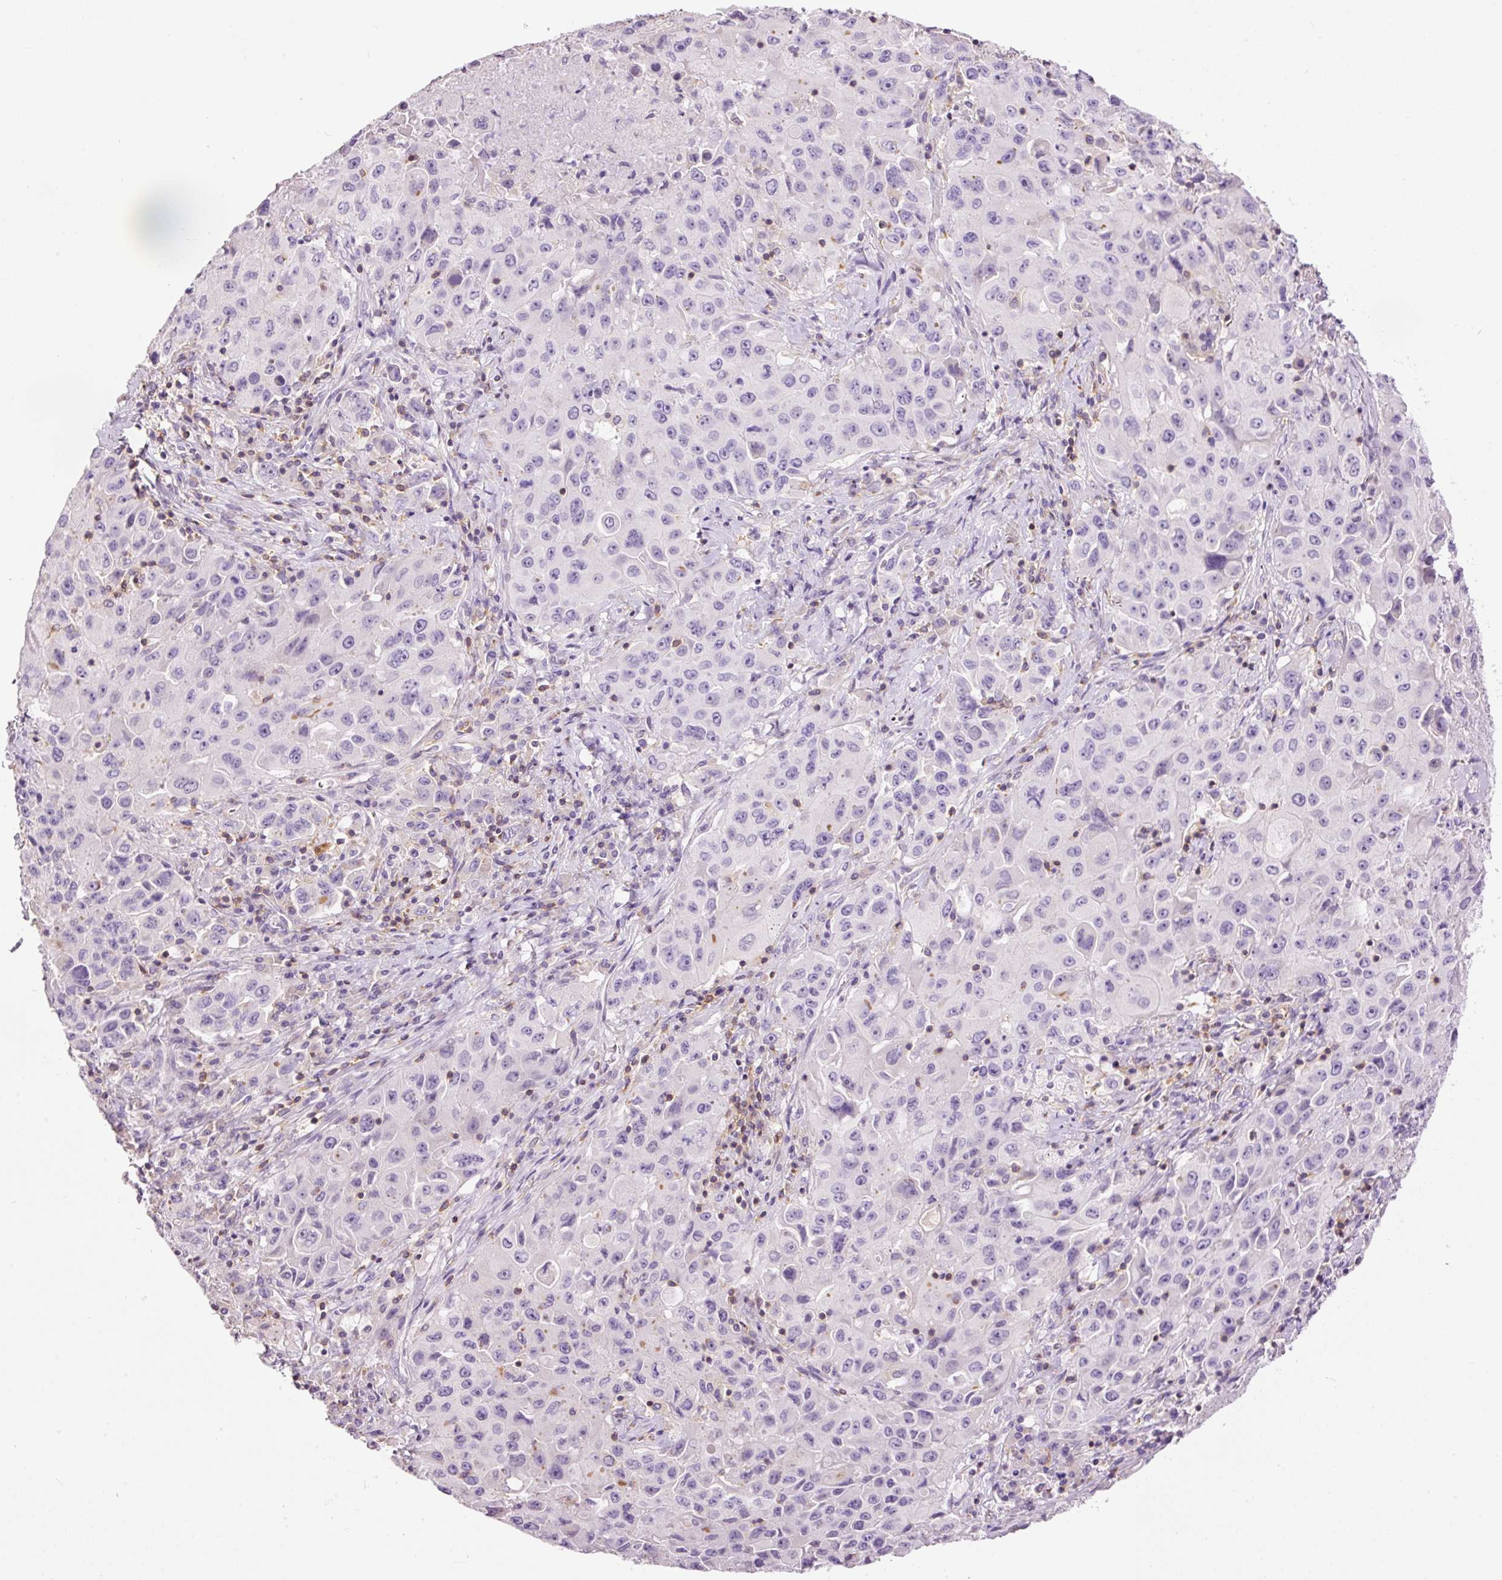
{"staining": {"intensity": "negative", "quantity": "none", "location": "none"}, "tissue": "lung cancer", "cell_type": "Tumor cells", "image_type": "cancer", "snomed": [{"axis": "morphology", "description": "Squamous cell carcinoma, NOS"}, {"axis": "topography", "description": "Lung"}], "caption": "The IHC histopathology image has no significant positivity in tumor cells of squamous cell carcinoma (lung) tissue. (DAB (3,3'-diaminobenzidine) immunohistochemistry, high magnification).", "gene": "DOK6", "patient": {"sex": "male", "age": 63}}